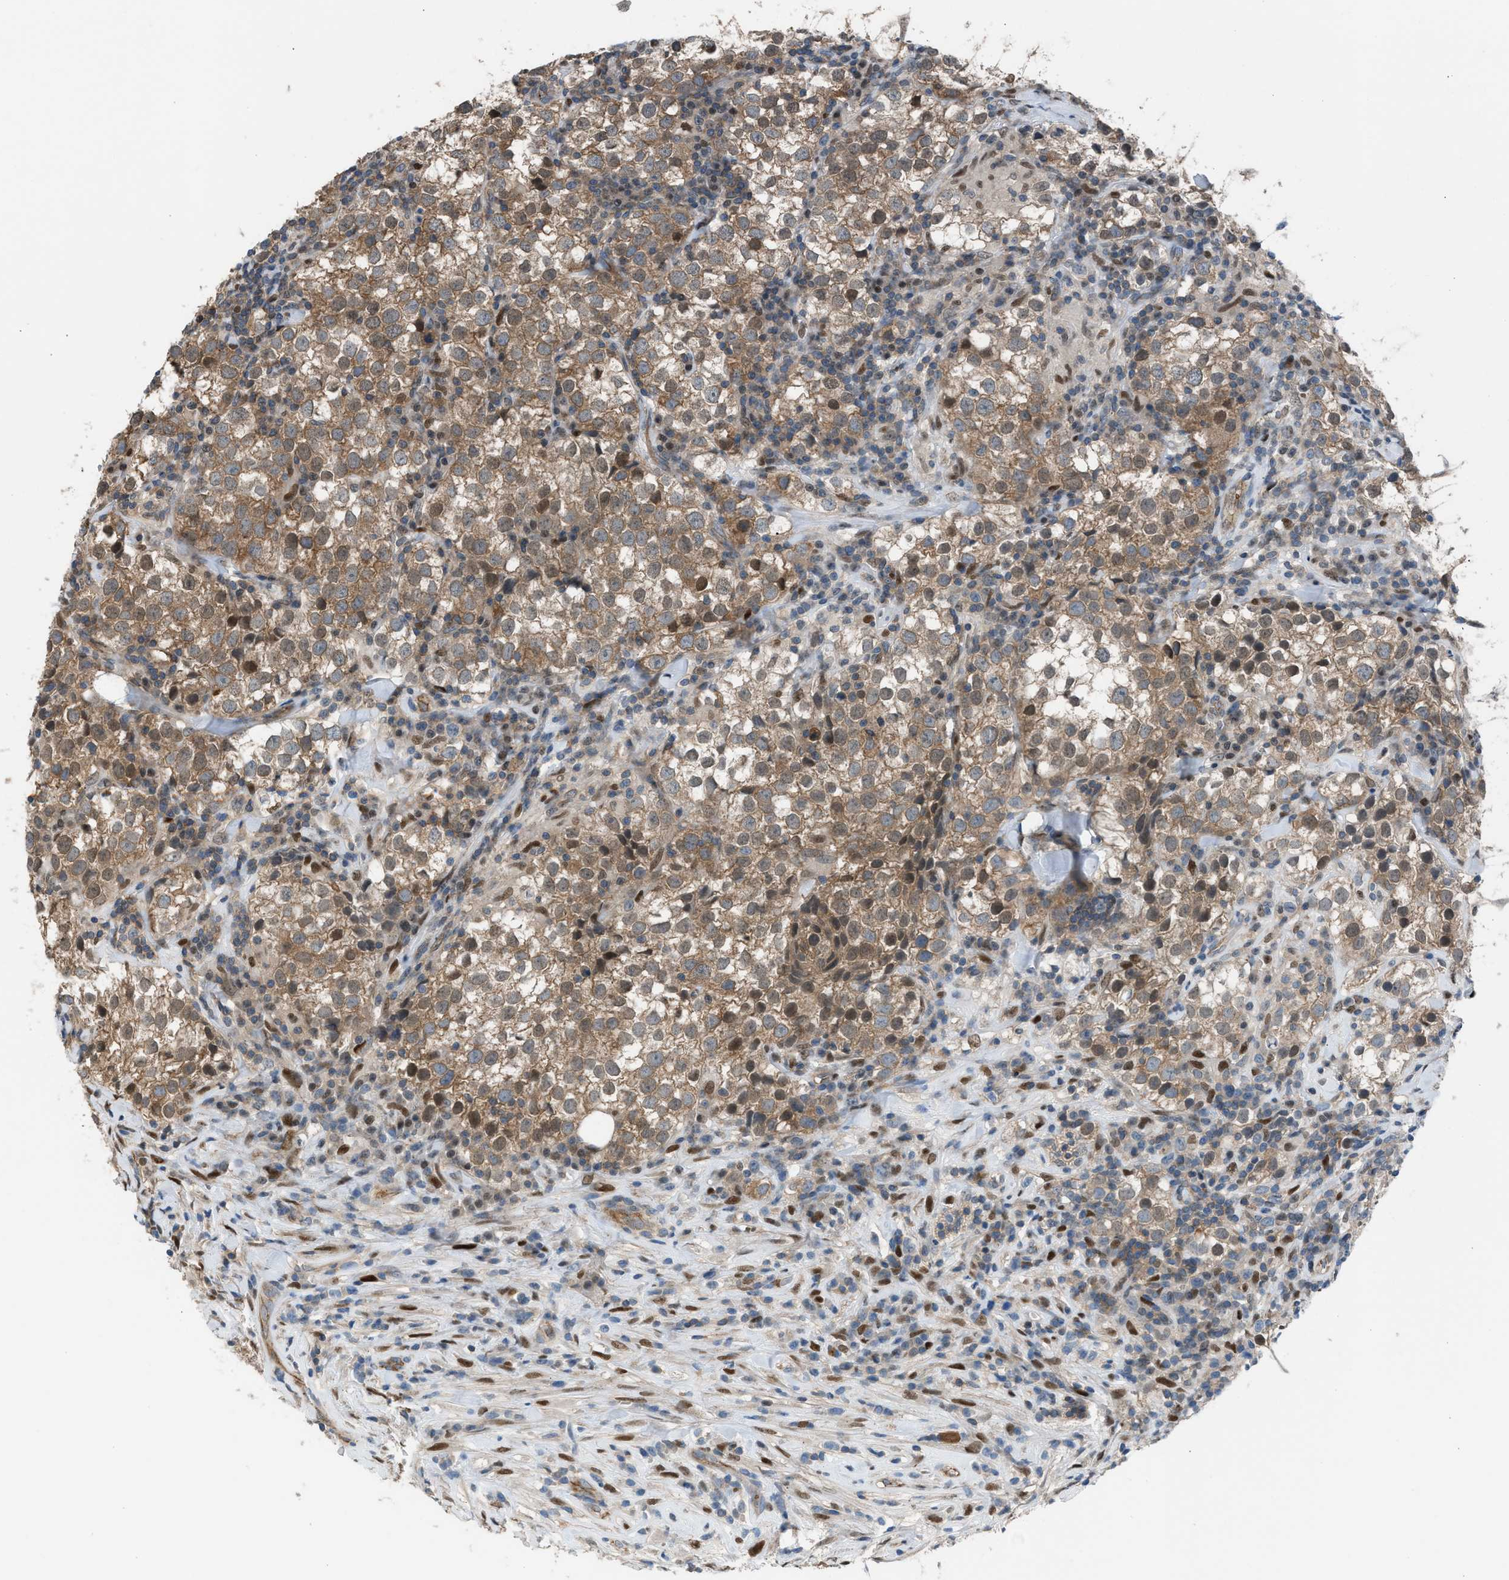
{"staining": {"intensity": "moderate", "quantity": ">75%", "location": "cytoplasmic/membranous,nuclear"}, "tissue": "testis cancer", "cell_type": "Tumor cells", "image_type": "cancer", "snomed": [{"axis": "morphology", "description": "Seminoma, NOS"}, {"axis": "morphology", "description": "Carcinoma, Embryonal, NOS"}, {"axis": "topography", "description": "Testis"}], "caption": "Tumor cells demonstrate medium levels of moderate cytoplasmic/membranous and nuclear staining in approximately >75% of cells in human testis seminoma. Using DAB (3,3'-diaminobenzidine) (brown) and hematoxylin (blue) stains, captured at high magnification using brightfield microscopy.", "gene": "CRTC1", "patient": {"sex": "male", "age": 36}}